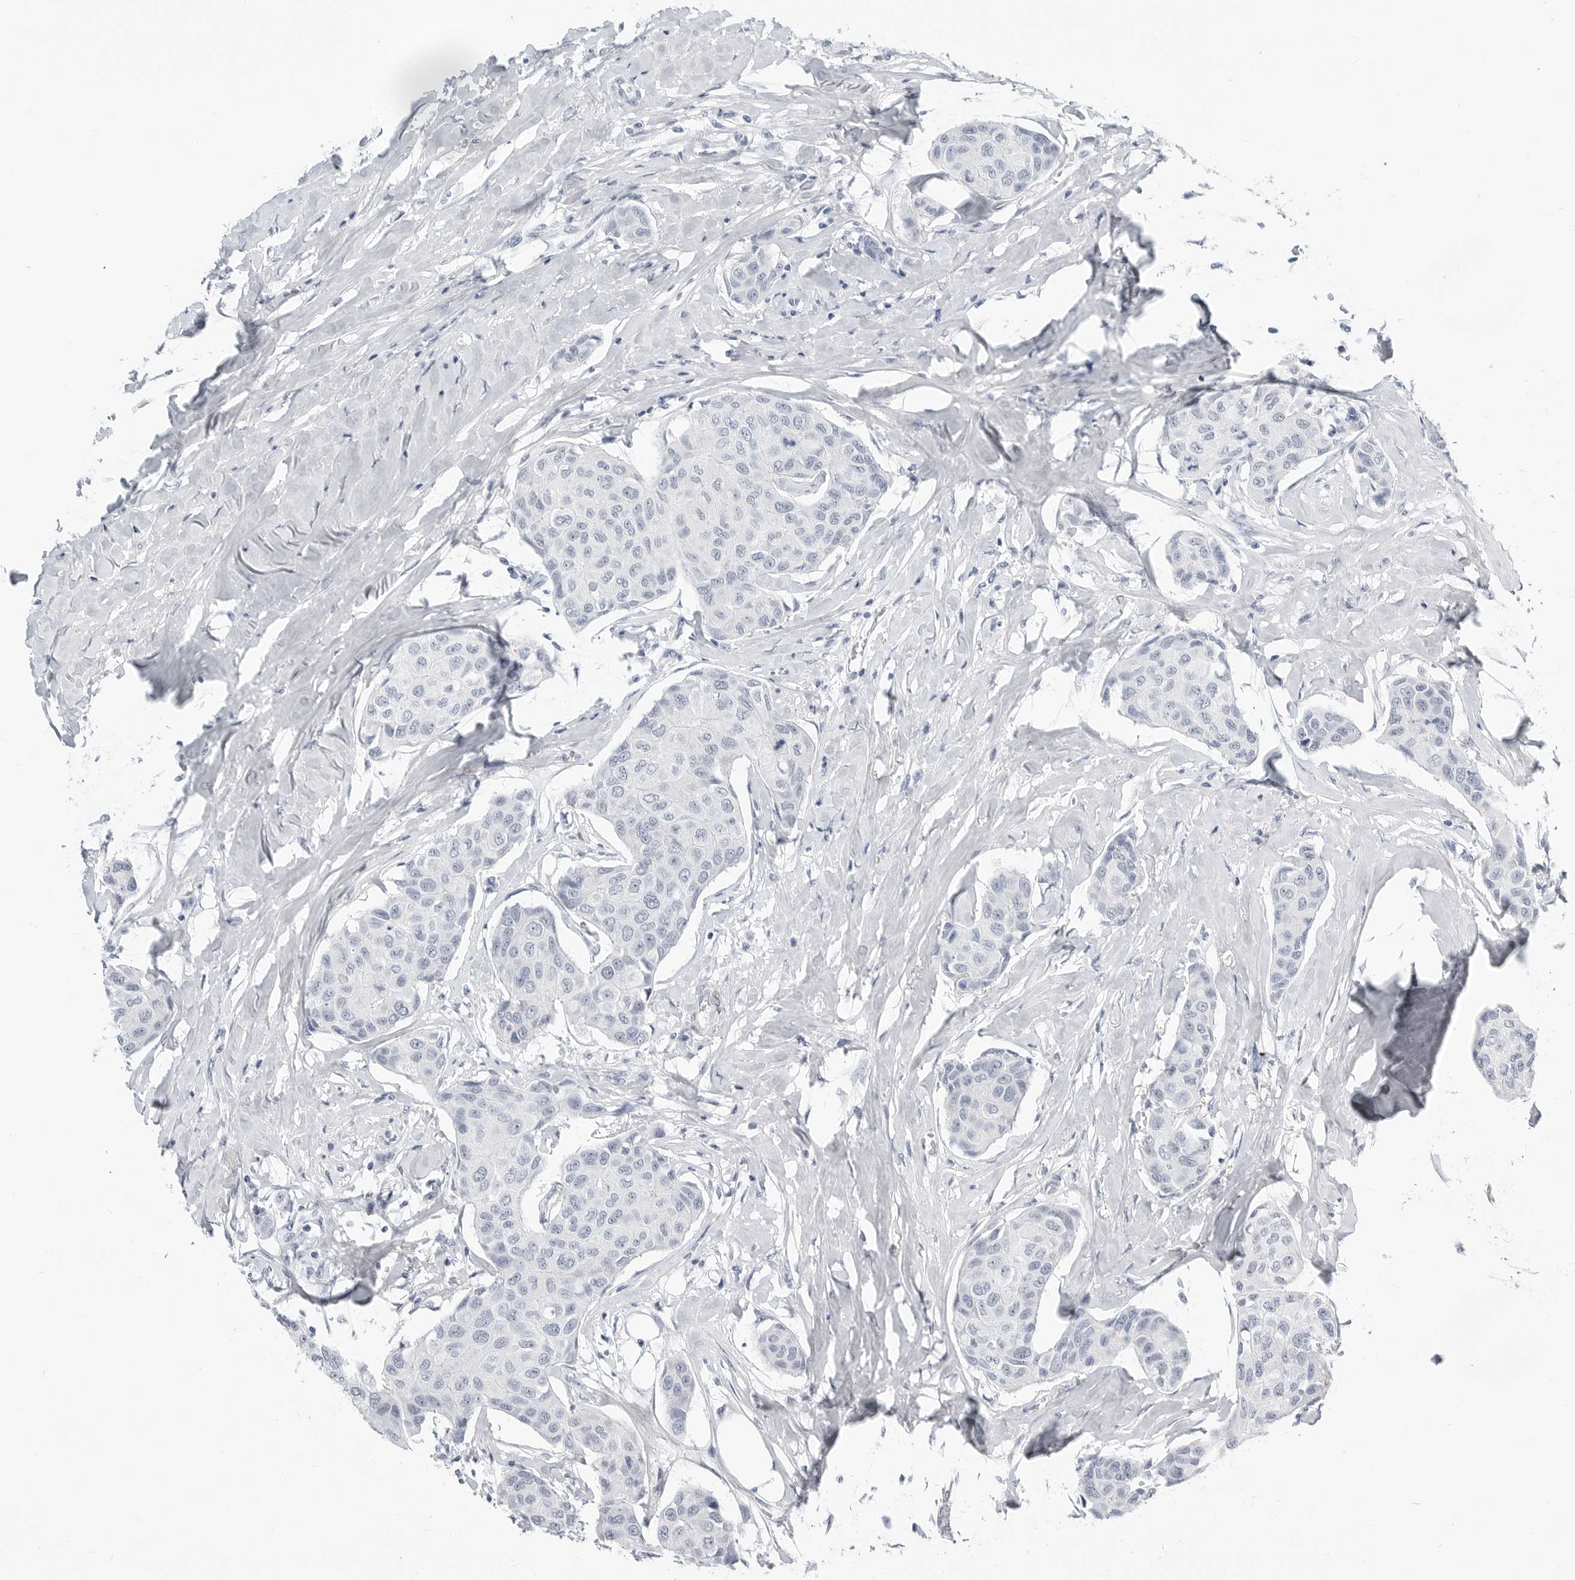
{"staining": {"intensity": "negative", "quantity": "none", "location": "none"}, "tissue": "breast cancer", "cell_type": "Tumor cells", "image_type": "cancer", "snomed": [{"axis": "morphology", "description": "Duct carcinoma"}, {"axis": "topography", "description": "Breast"}], "caption": "Tumor cells show no significant expression in invasive ductal carcinoma (breast).", "gene": "PLN", "patient": {"sex": "female", "age": 80}}